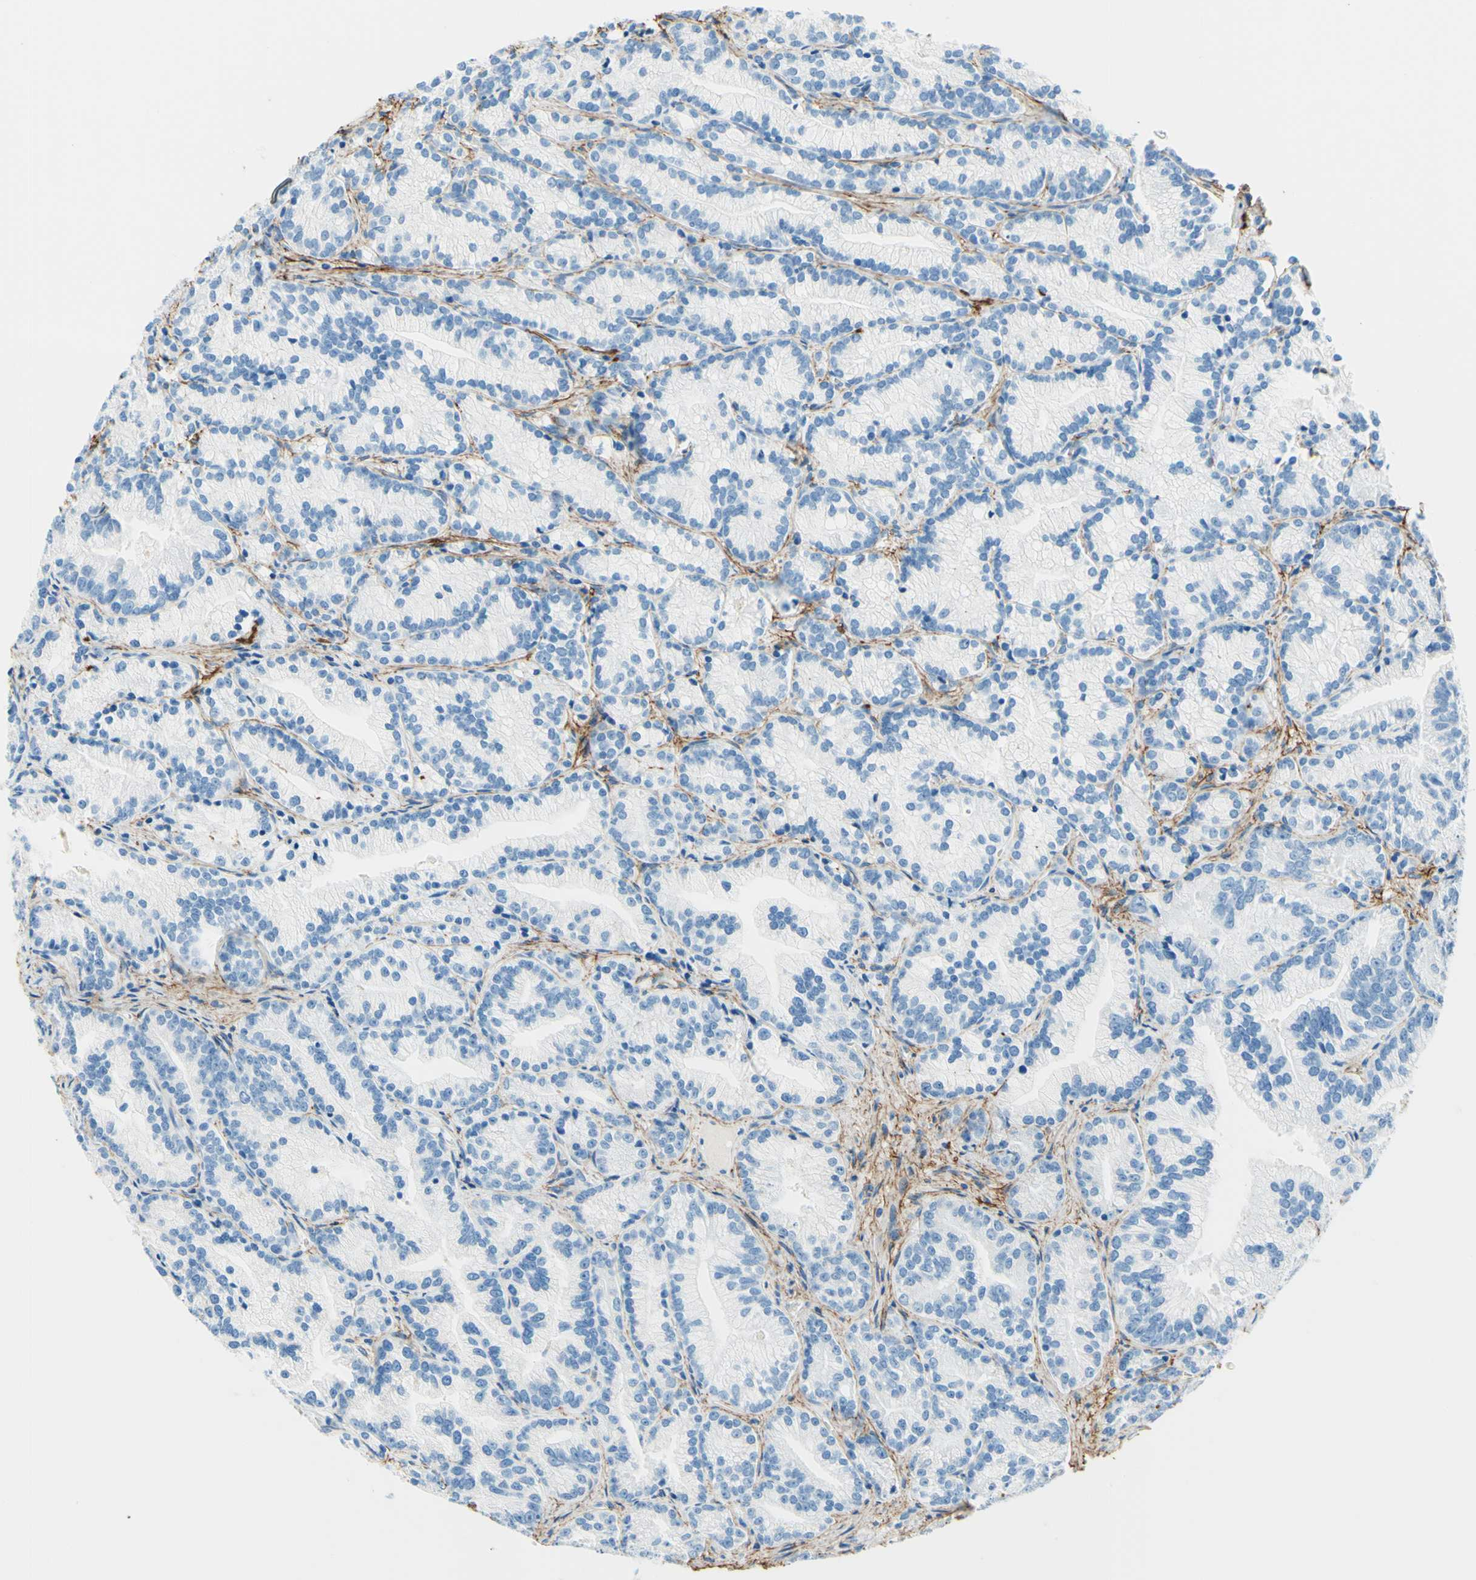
{"staining": {"intensity": "negative", "quantity": "none", "location": "none"}, "tissue": "prostate cancer", "cell_type": "Tumor cells", "image_type": "cancer", "snomed": [{"axis": "morphology", "description": "Adenocarcinoma, Low grade"}, {"axis": "topography", "description": "Prostate"}], "caption": "There is no significant positivity in tumor cells of prostate cancer (low-grade adenocarcinoma).", "gene": "MFAP5", "patient": {"sex": "male", "age": 89}}